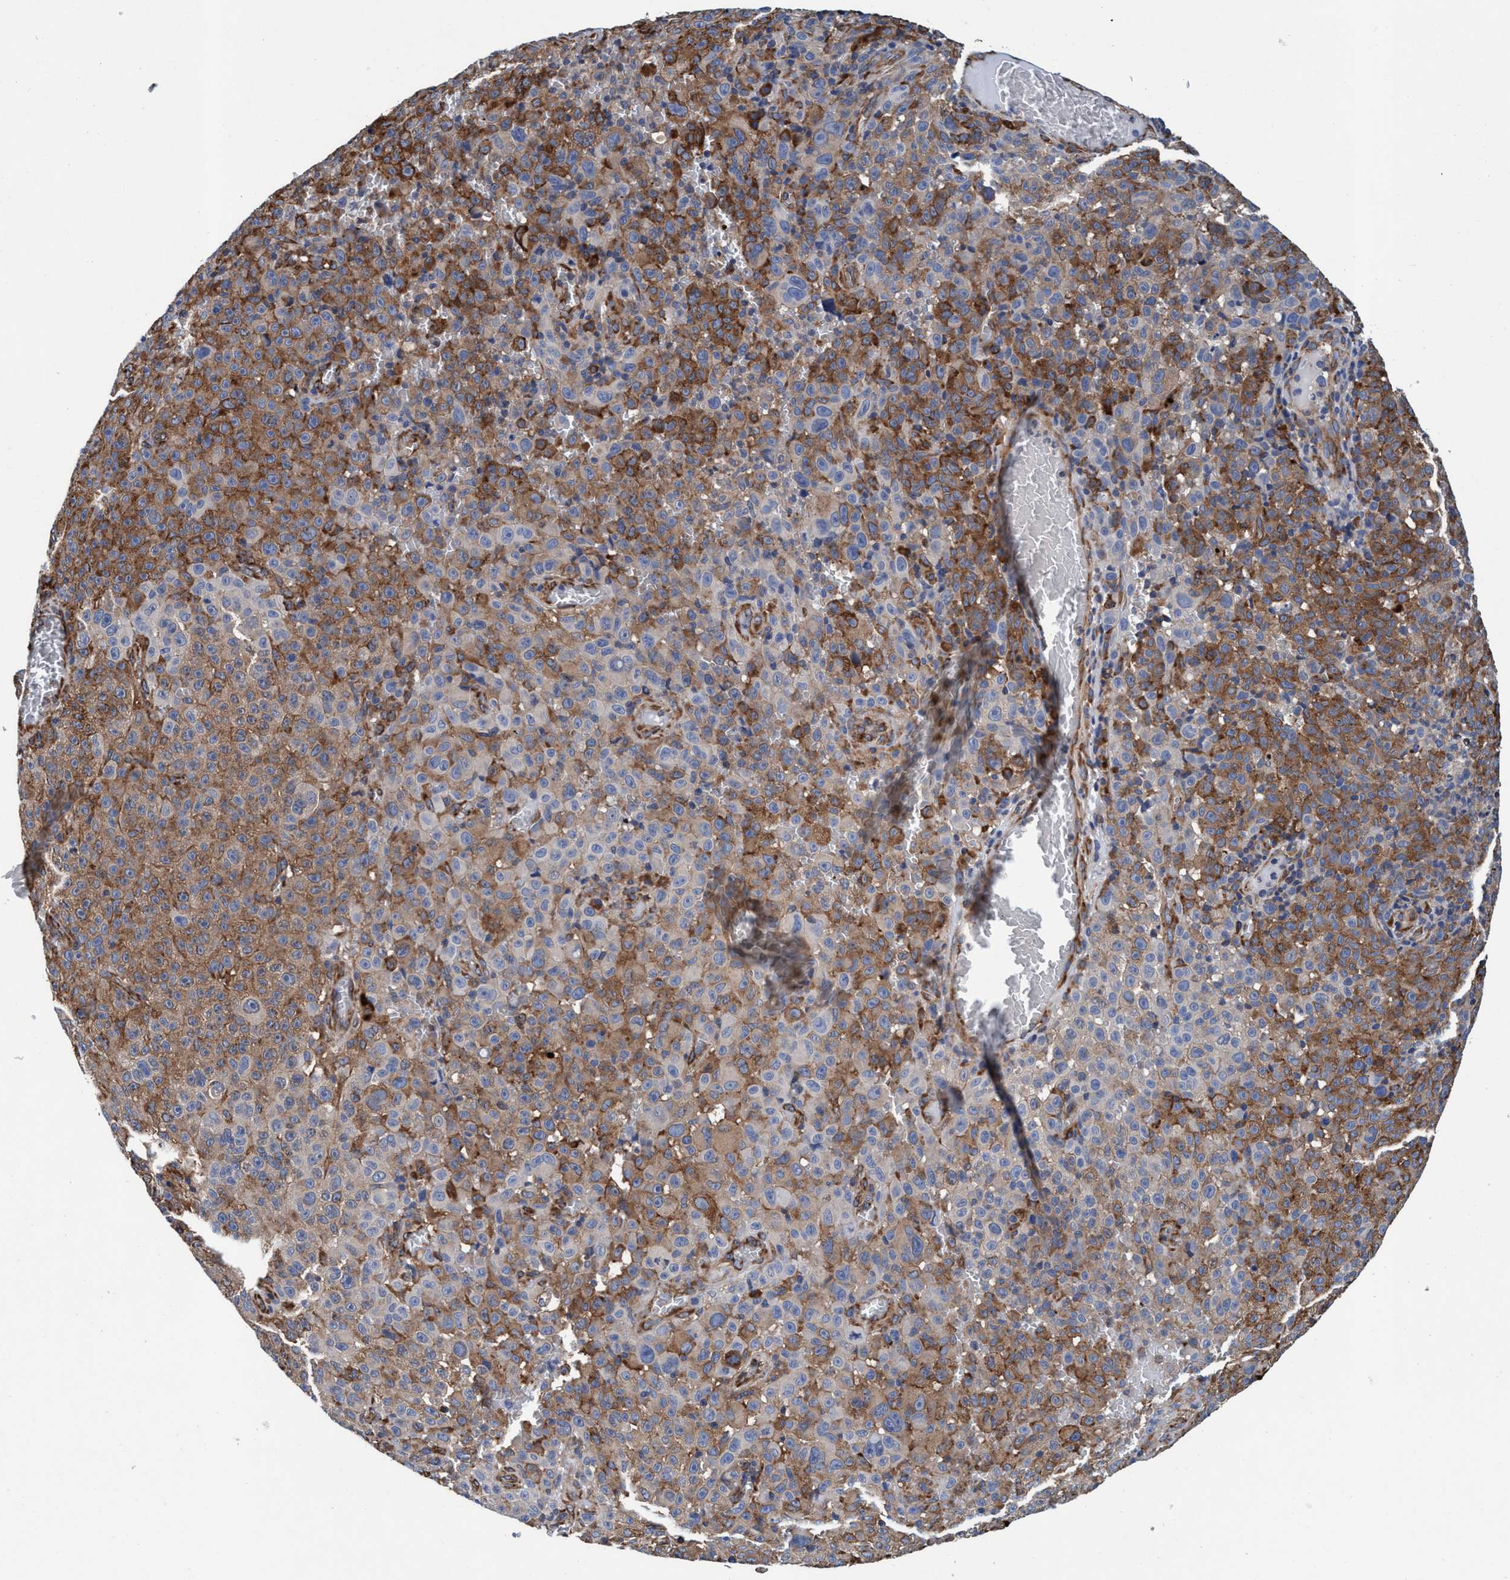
{"staining": {"intensity": "moderate", "quantity": ">75%", "location": "cytoplasmic/membranous"}, "tissue": "melanoma", "cell_type": "Tumor cells", "image_type": "cancer", "snomed": [{"axis": "morphology", "description": "Malignant melanoma, NOS"}, {"axis": "topography", "description": "Skin"}], "caption": "A brown stain highlights moderate cytoplasmic/membranous staining of a protein in human malignant melanoma tumor cells.", "gene": "ENDOG", "patient": {"sex": "female", "age": 82}}